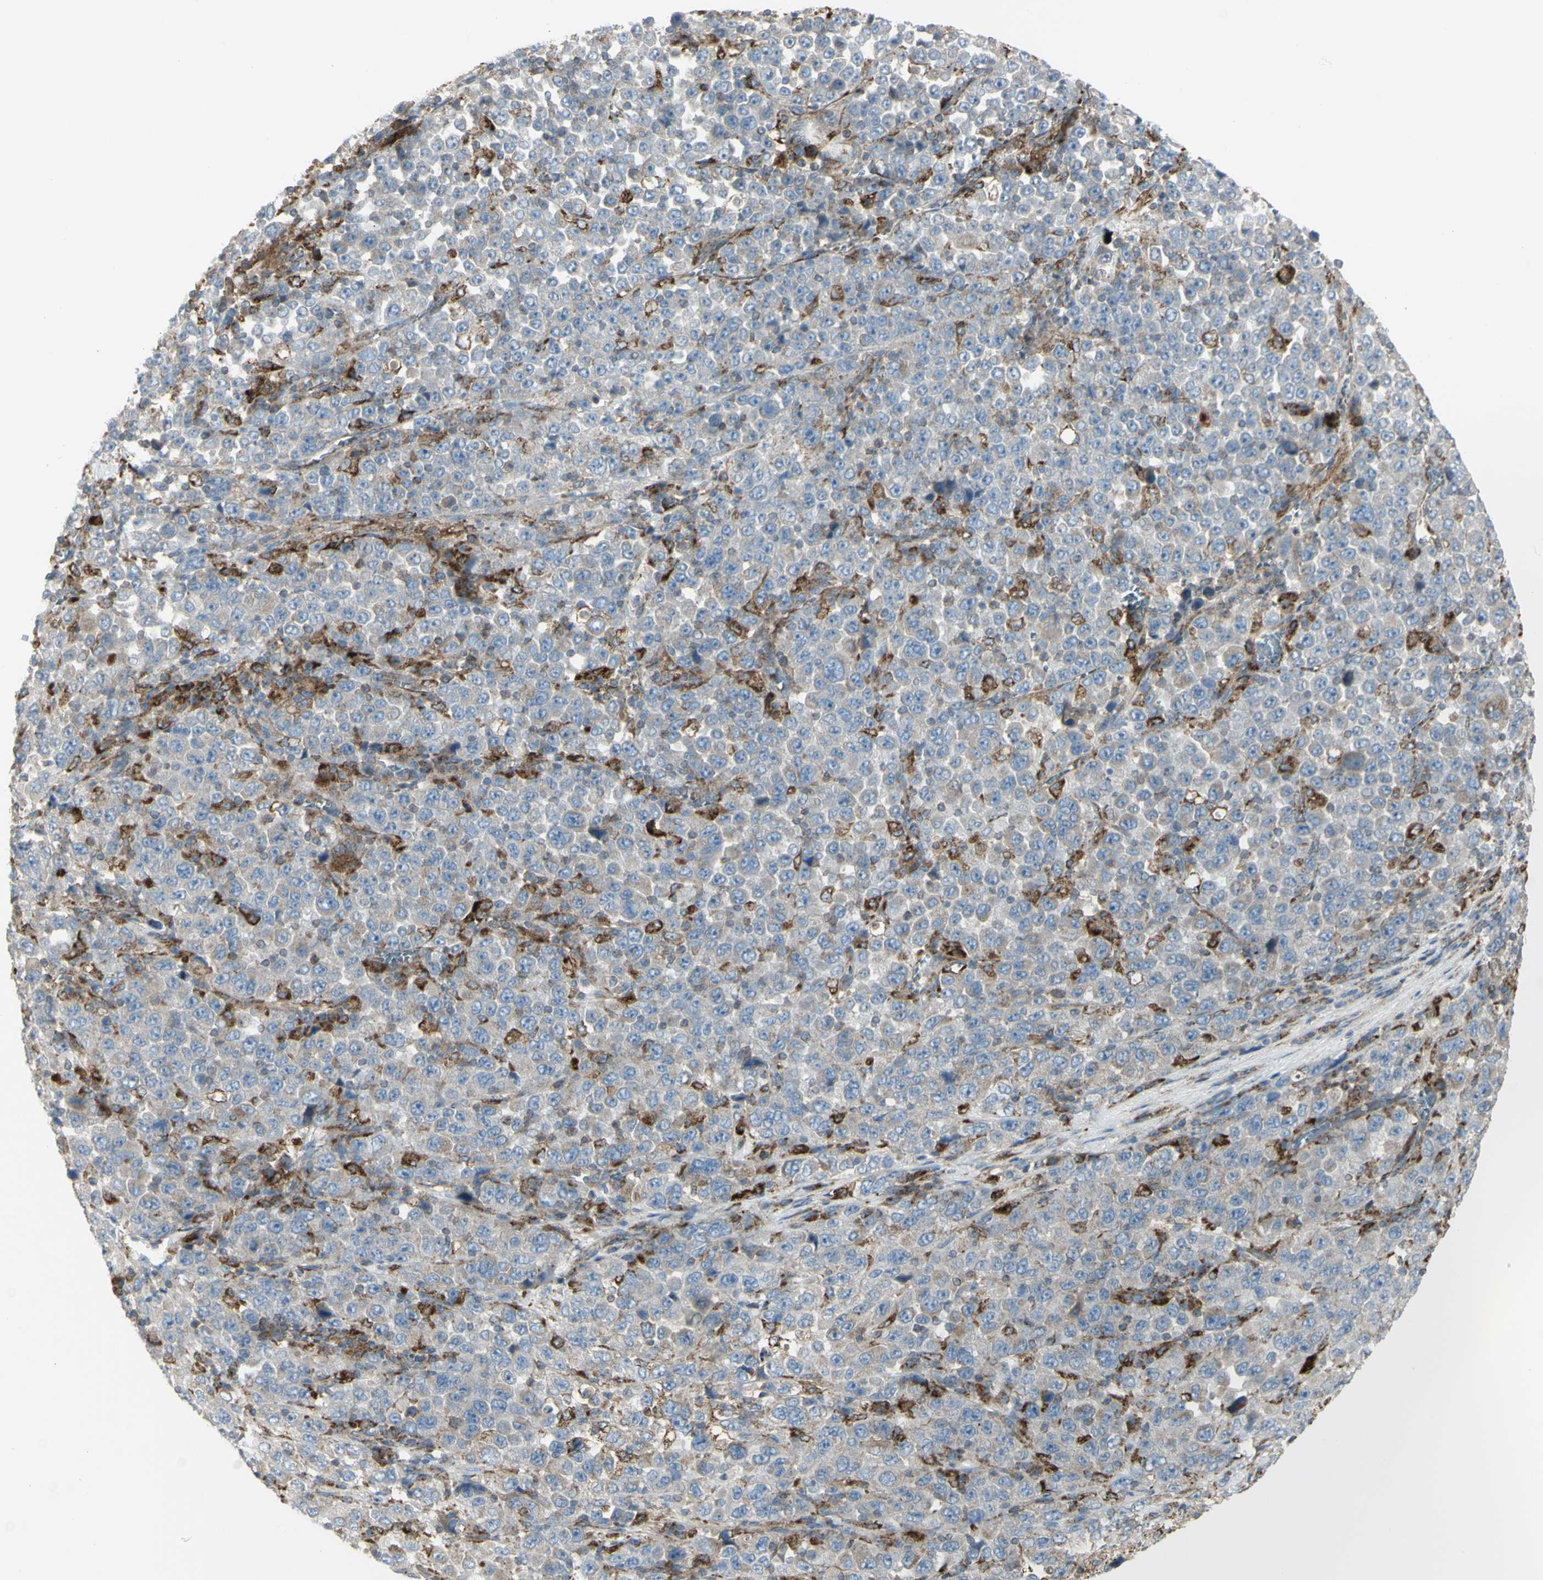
{"staining": {"intensity": "weak", "quantity": "25%-75%", "location": "cytoplasmic/membranous"}, "tissue": "stomach cancer", "cell_type": "Tumor cells", "image_type": "cancer", "snomed": [{"axis": "morphology", "description": "Normal tissue, NOS"}, {"axis": "morphology", "description": "Adenocarcinoma, NOS"}, {"axis": "topography", "description": "Stomach, upper"}, {"axis": "topography", "description": "Stomach"}], "caption": "Protein staining of stomach cancer tissue demonstrates weak cytoplasmic/membranous staining in approximately 25%-75% of tumor cells.", "gene": "CYB5R1", "patient": {"sex": "male", "age": 59}}